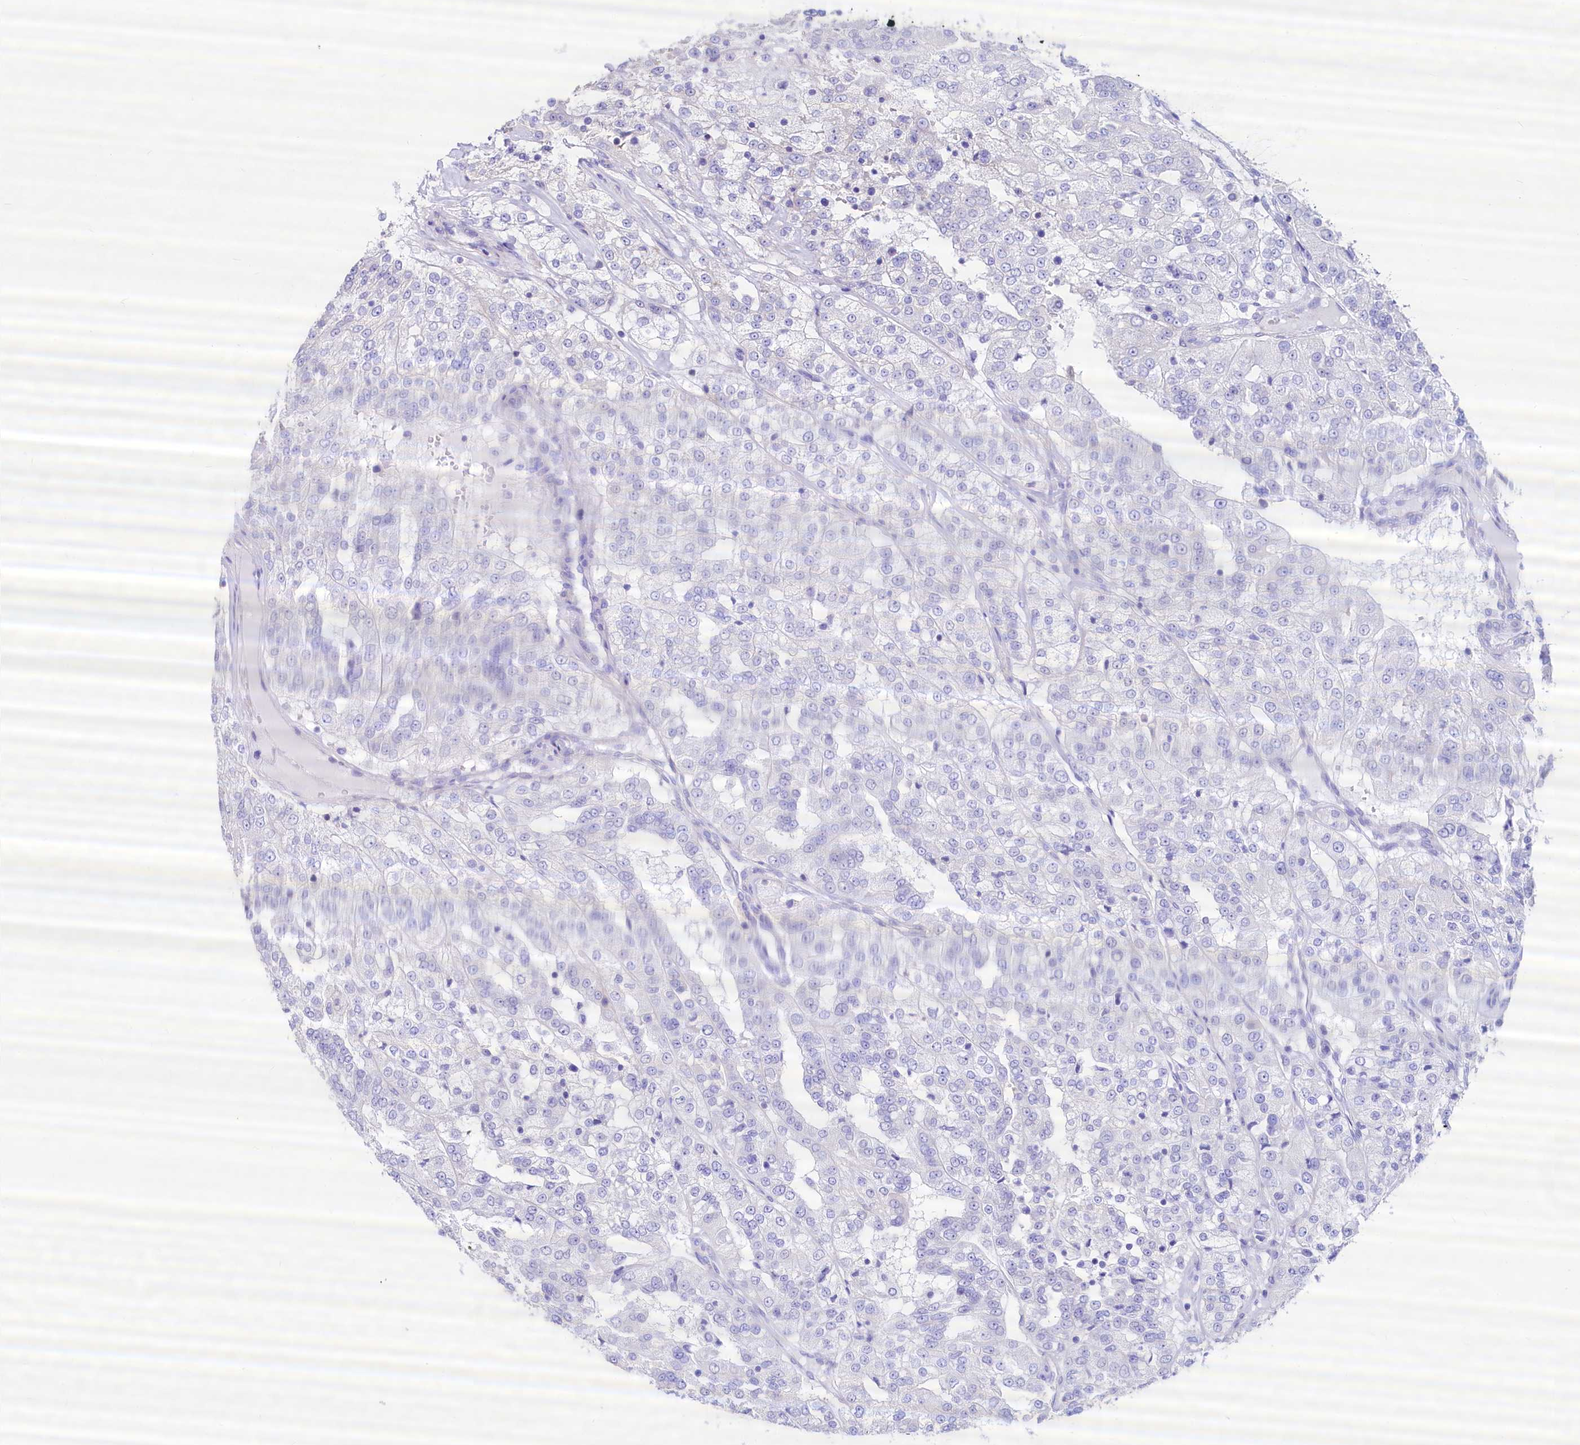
{"staining": {"intensity": "negative", "quantity": "none", "location": "none"}, "tissue": "renal cancer", "cell_type": "Tumor cells", "image_type": "cancer", "snomed": [{"axis": "morphology", "description": "Adenocarcinoma, NOS"}, {"axis": "topography", "description": "Kidney"}], "caption": "Image shows no significant protein positivity in tumor cells of adenocarcinoma (renal).", "gene": "RBP3", "patient": {"sex": "female", "age": 63}}